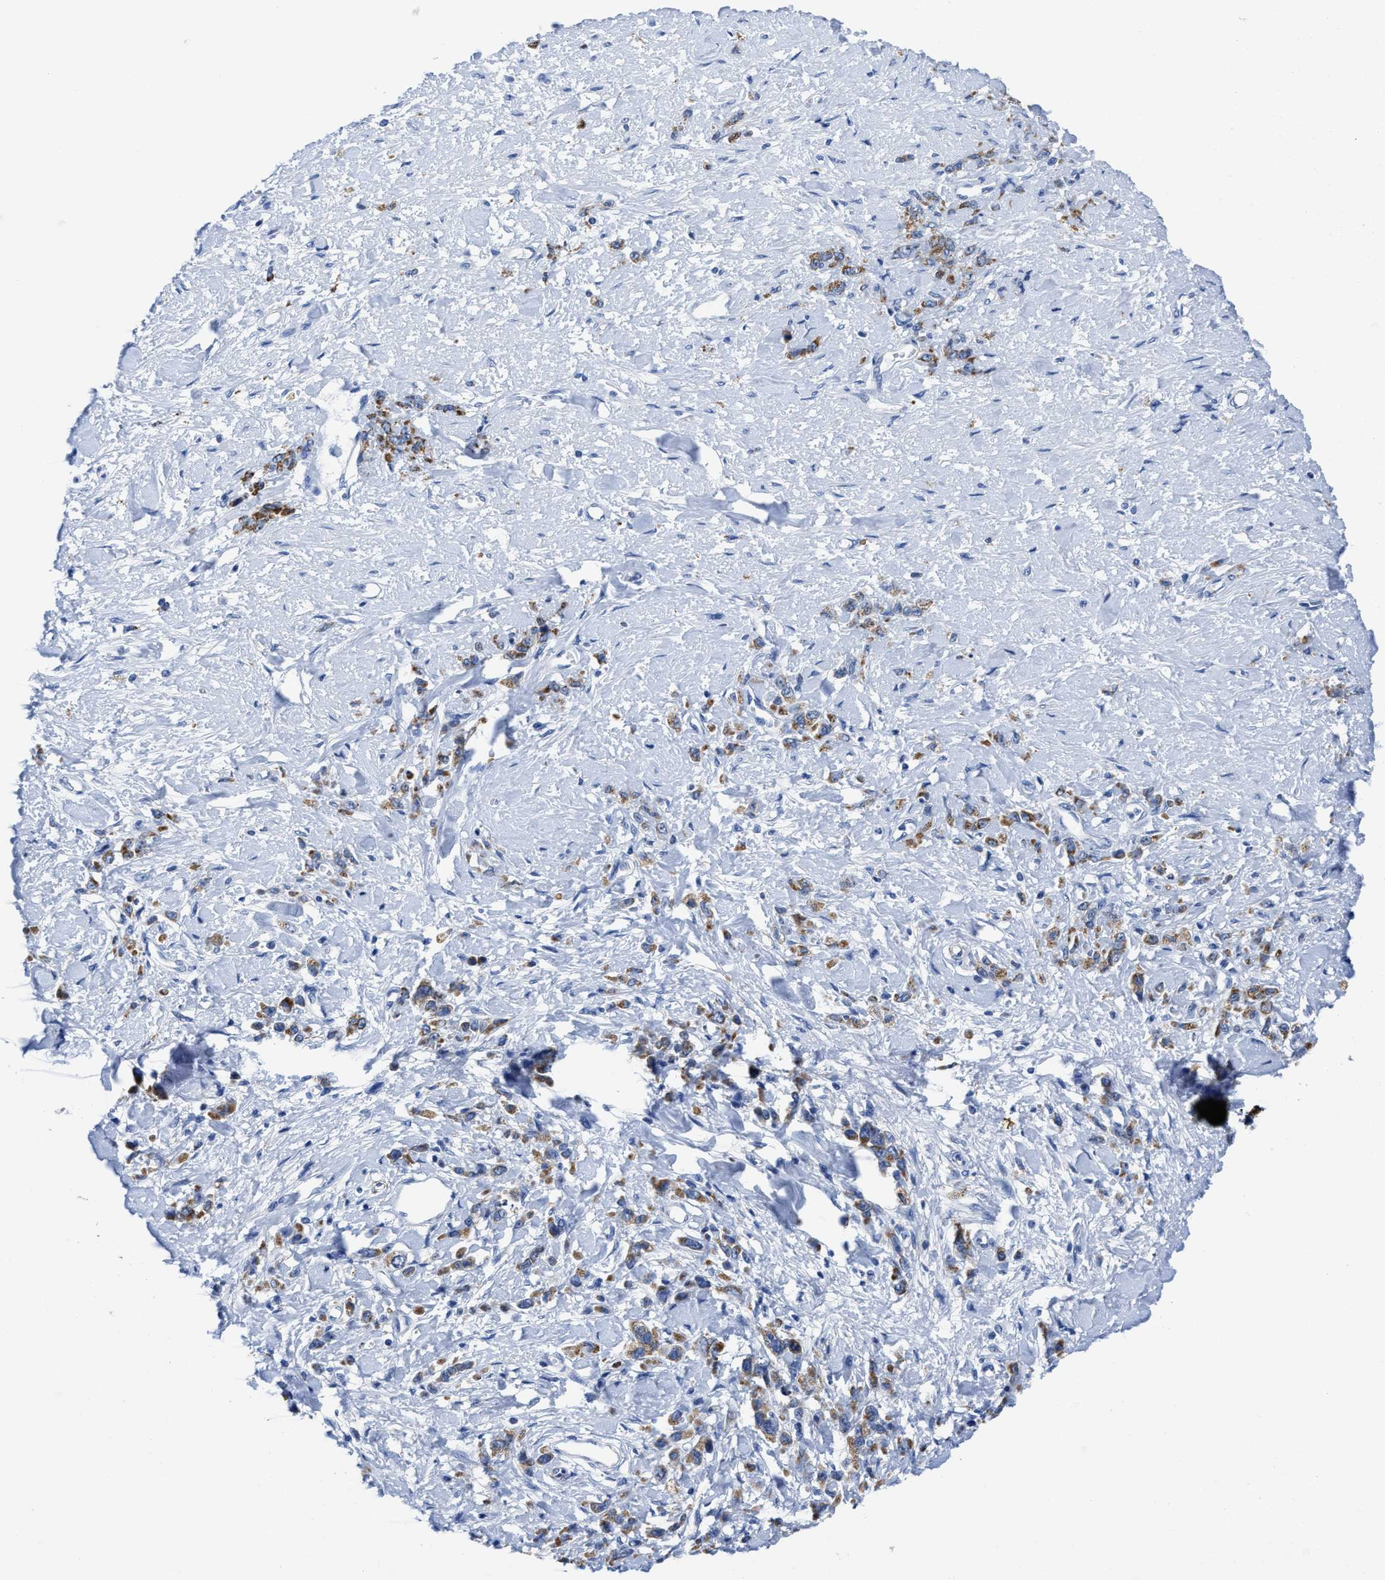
{"staining": {"intensity": "moderate", "quantity": ">75%", "location": "cytoplasmic/membranous"}, "tissue": "stomach cancer", "cell_type": "Tumor cells", "image_type": "cancer", "snomed": [{"axis": "morphology", "description": "Normal tissue, NOS"}, {"axis": "morphology", "description": "Adenocarcinoma, NOS"}, {"axis": "topography", "description": "Stomach"}], "caption": "Protein analysis of stomach cancer (adenocarcinoma) tissue demonstrates moderate cytoplasmic/membranous expression in about >75% of tumor cells.", "gene": "TBRG4", "patient": {"sex": "male", "age": 82}}